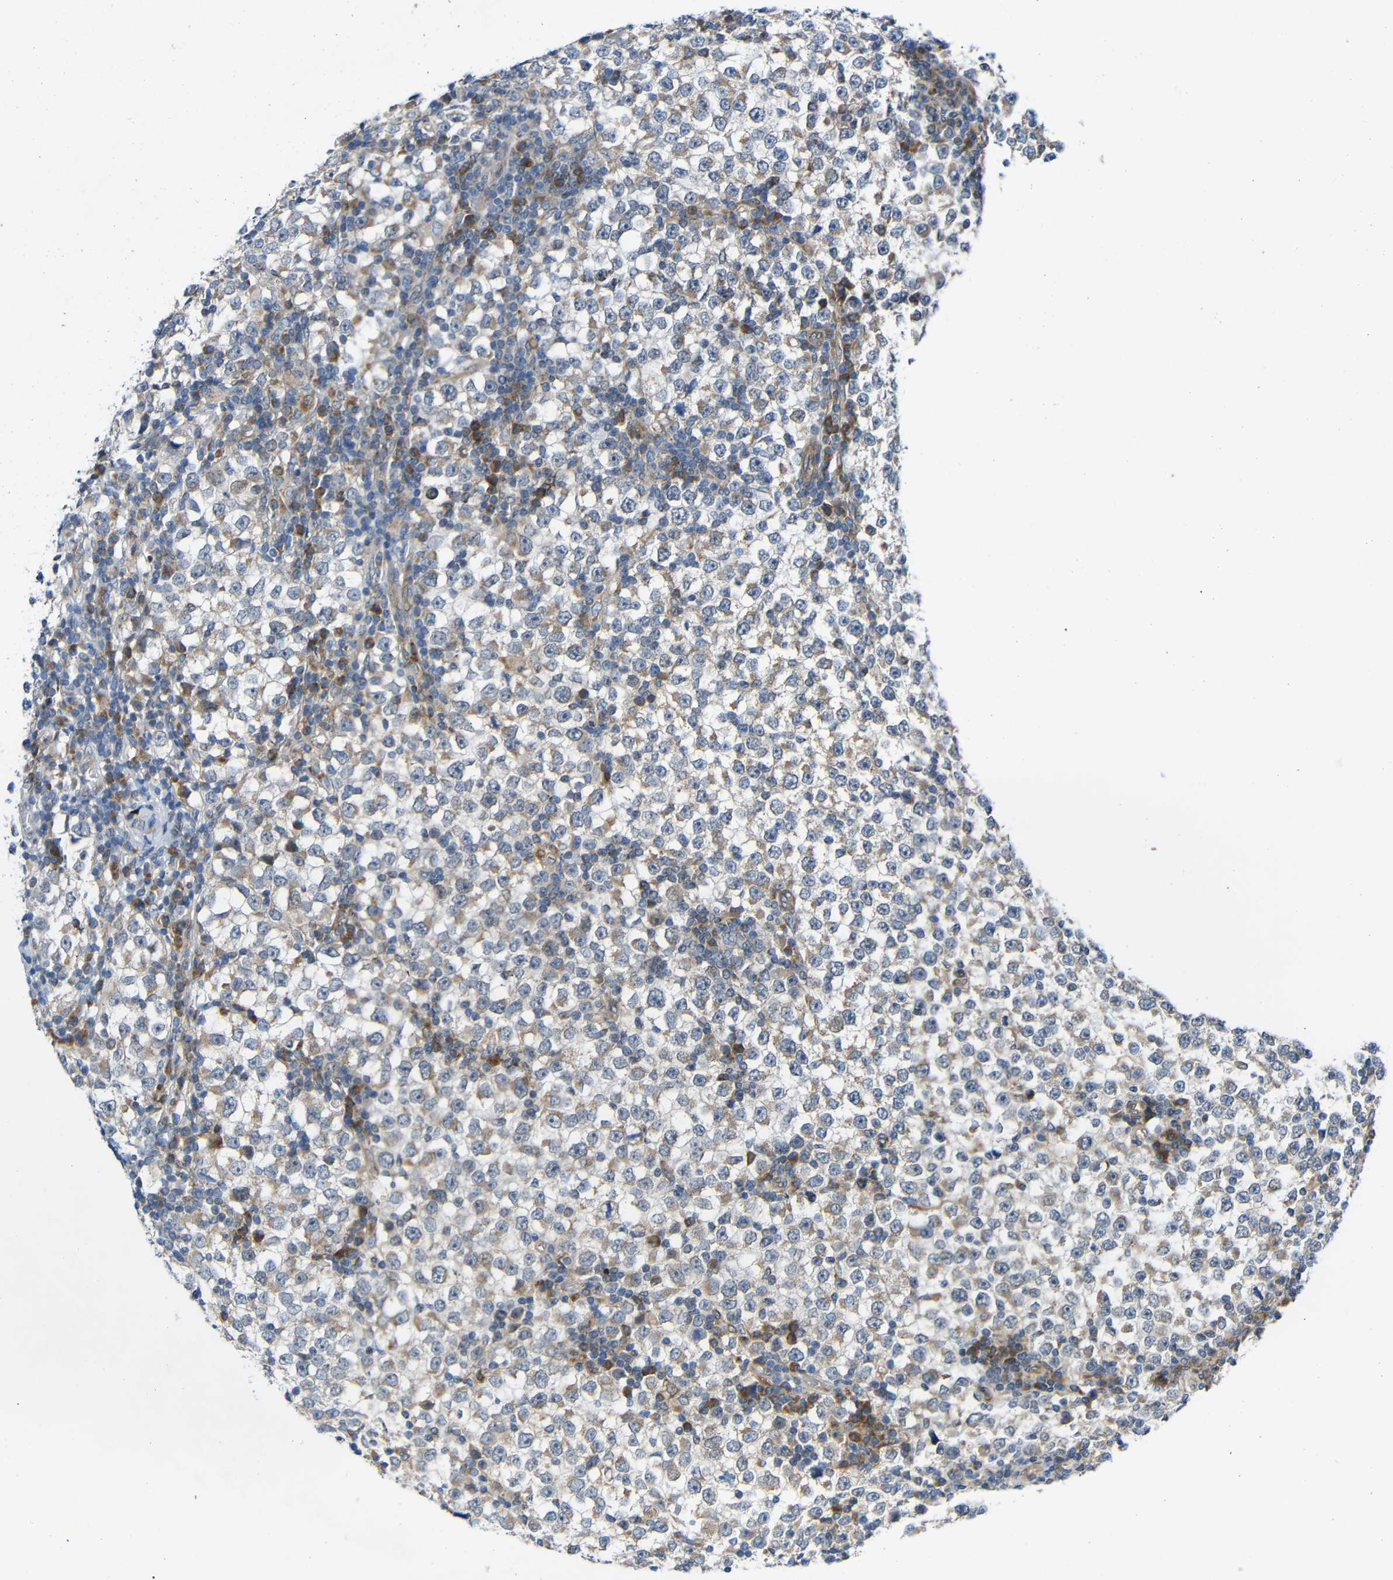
{"staining": {"intensity": "negative", "quantity": "none", "location": "none"}, "tissue": "testis cancer", "cell_type": "Tumor cells", "image_type": "cancer", "snomed": [{"axis": "morphology", "description": "Seminoma, NOS"}, {"axis": "topography", "description": "Testis"}], "caption": "Protein analysis of testis seminoma displays no significant staining in tumor cells.", "gene": "TMEM25", "patient": {"sex": "male", "age": 65}}